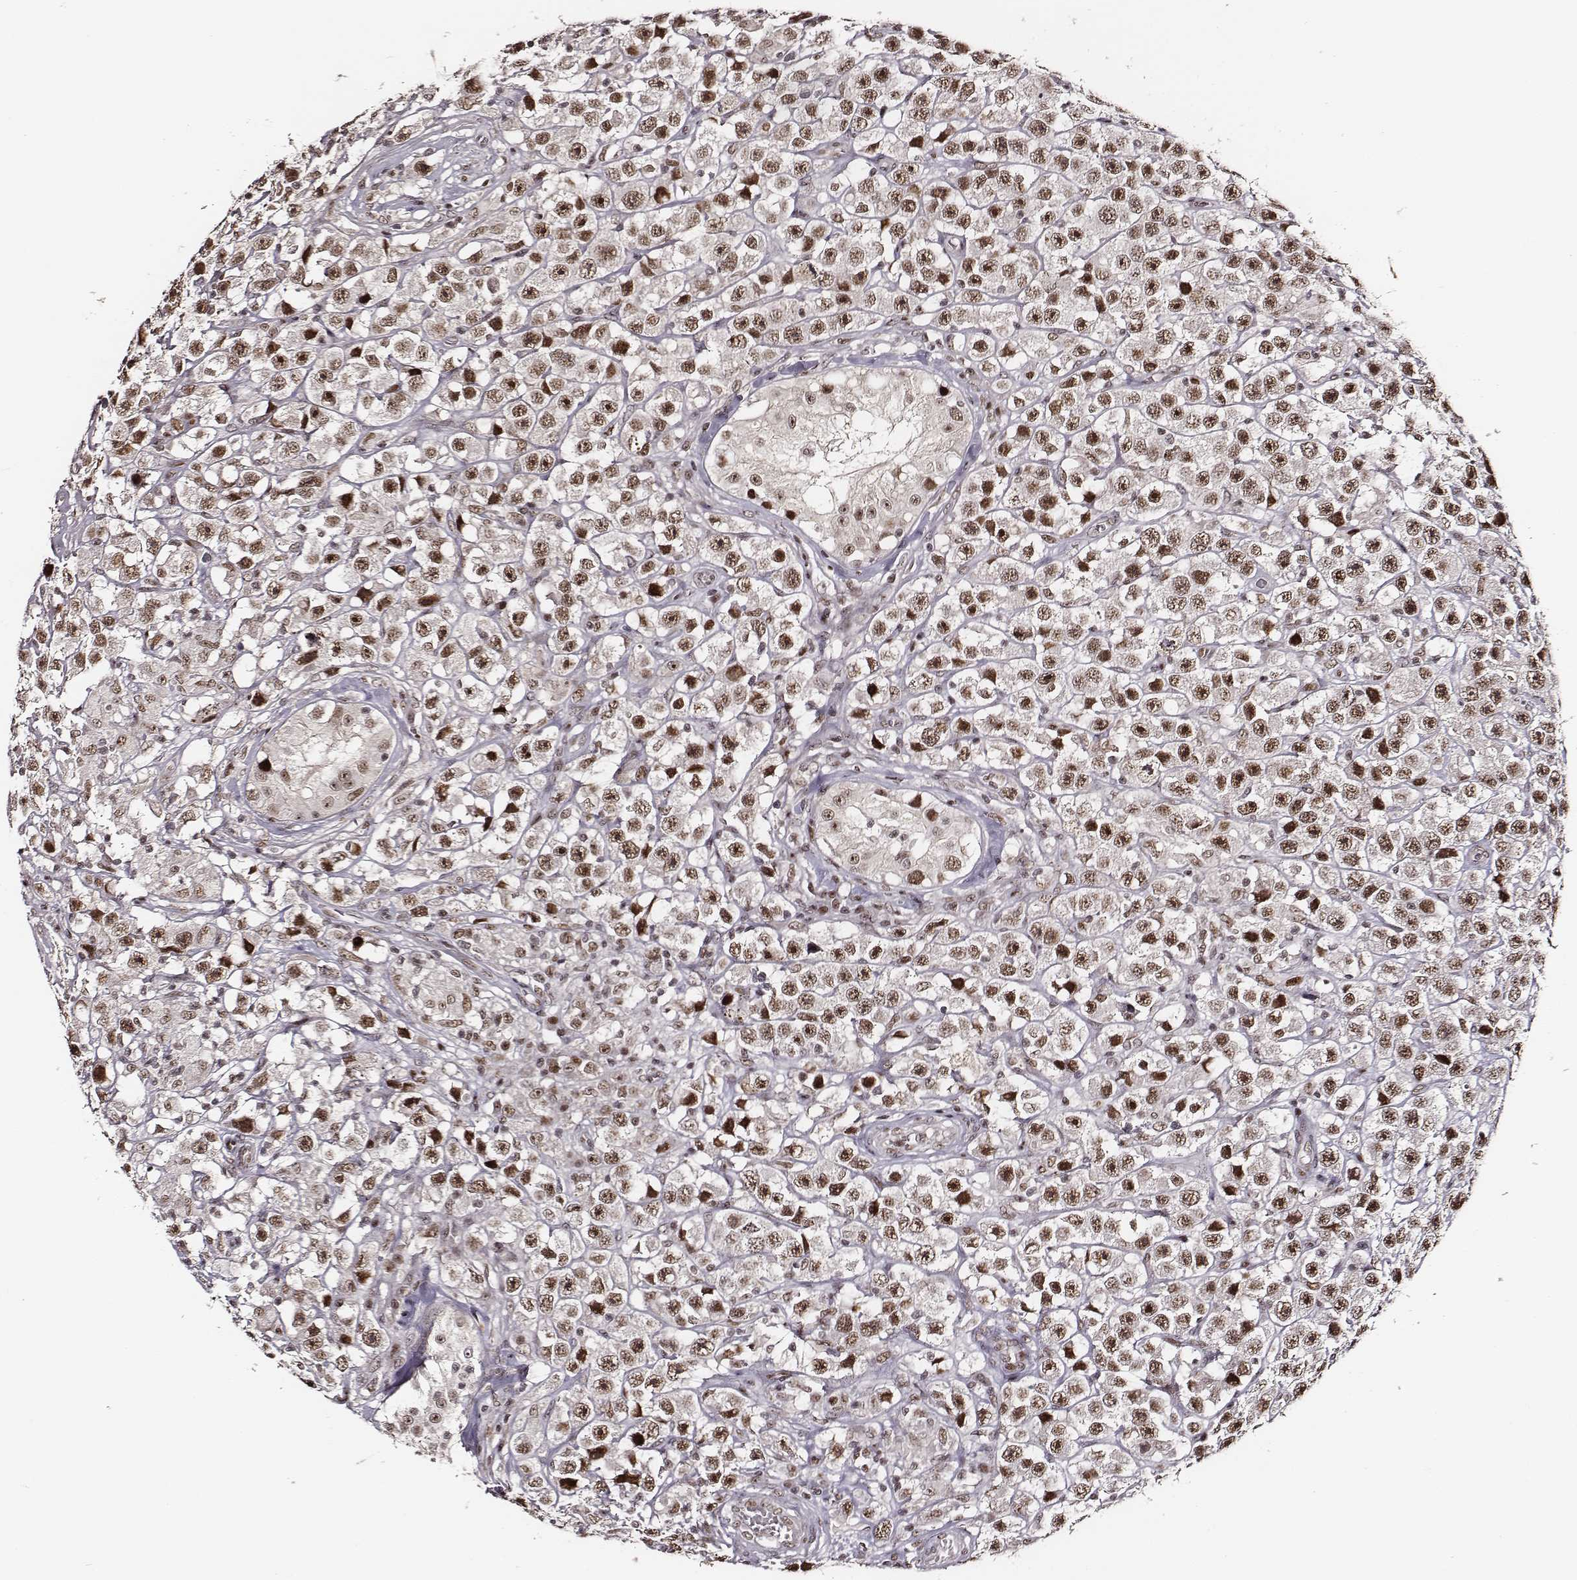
{"staining": {"intensity": "strong", "quantity": ">75%", "location": "nuclear"}, "tissue": "testis cancer", "cell_type": "Tumor cells", "image_type": "cancer", "snomed": [{"axis": "morphology", "description": "Seminoma, NOS"}, {"axis": "topography", "description": "Testis"}], "caption": "DAB immunohistochemical staining of testis cancer reveals strong nuclear protein staining in about >75% of tumor cells. The protein of interest is stained brown, and the nuclei are stained in blue (DAB (3,3'-diaminobenzidine) IHC with brightfield microscopy, high magnification).", "gene": "PPARA", "patient": {"sex": "male", "age": 45}}